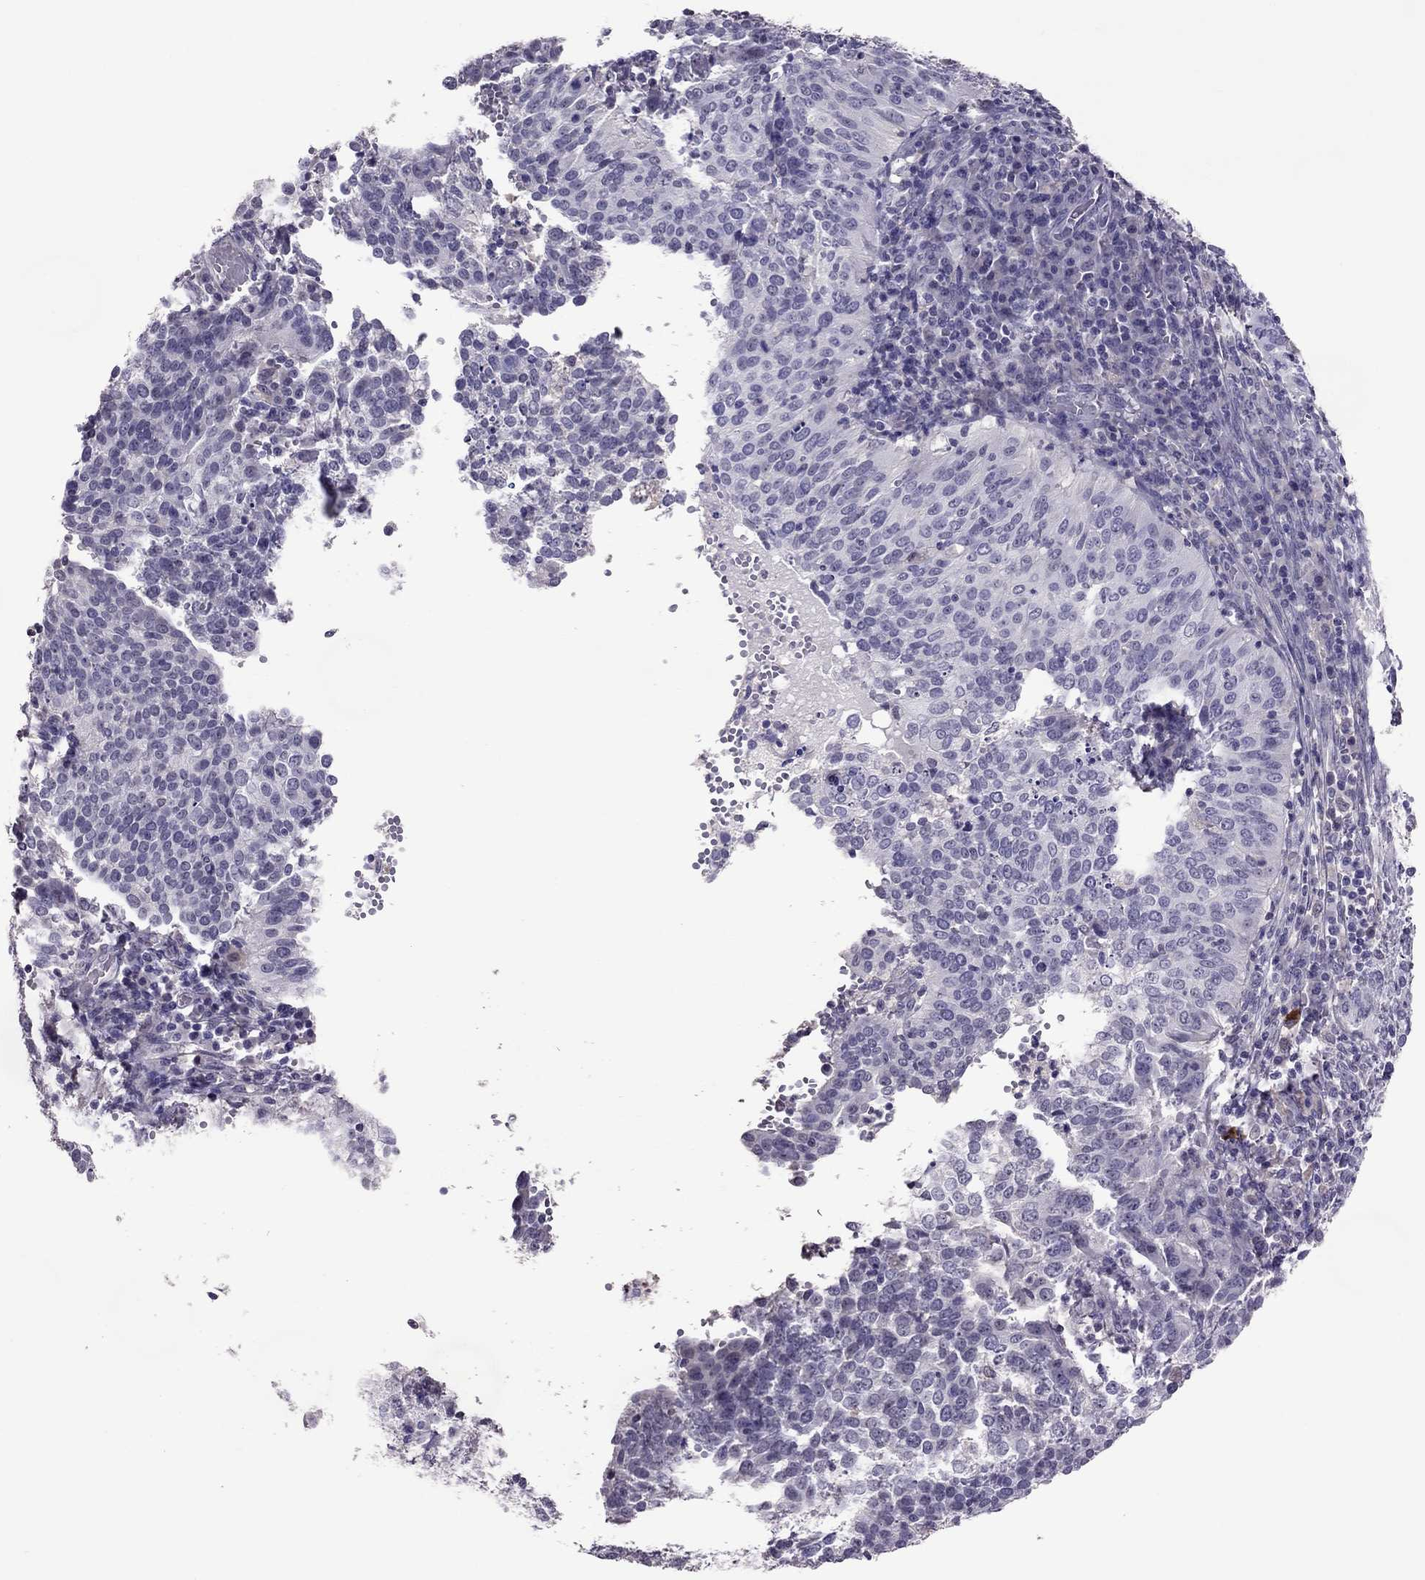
{"staining": {"intensity": "negative", "quantity": "none", "location": "none"}, "tissue": "cervical cancer", "cell_type": "Tumor cells", "image_type": "cancer", "snomed": [{"axis": "morphology", "description": "Squamous cell carcinoma, NOS"}, {"axis": "topography", "description": "Cervix"}], "caption": "High power microscopy photomicrograph of an immunohistochemistry (IHC) photomicrograph of squamous cell carcinoma (cervical), revealing no significant positivity in tumor cells.", "gene": "LRRC46", "patient": {"sex": "female", "age": 39}}